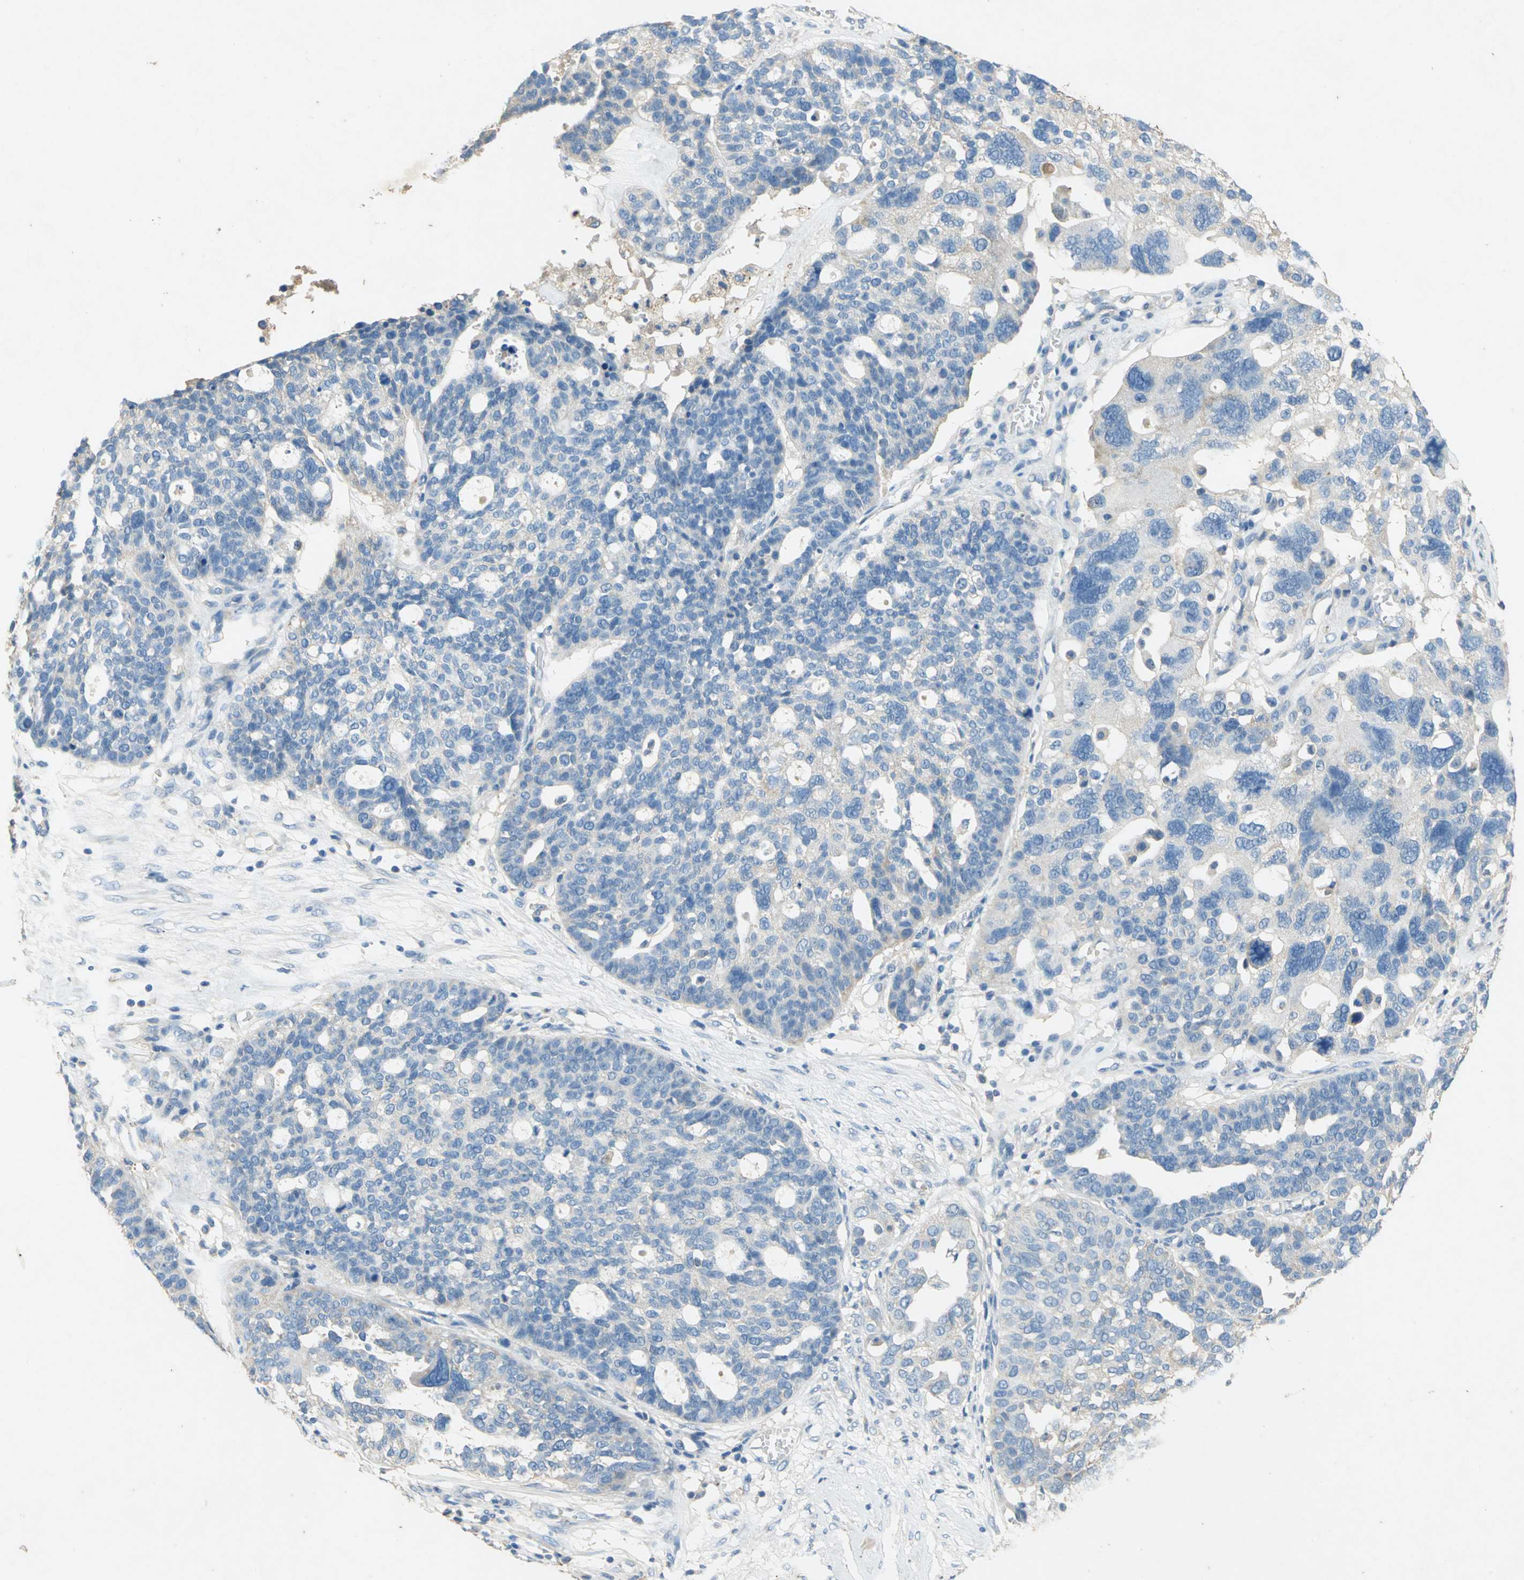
{"staining": {"intensity": "weak", "quantity": "25%-75%", "location": "cytoplasmic/membranous"}, "tissue": "ovarian cancer", "cell_type": "Tumor cells", "image_type": "cancer", "snomed": [{"axis": "morphology", "description": "Cystadenocarcinoma, serous, NOS"}, {"axis": "topography", "description": "Ovary"}], "caption": "Ovarian cancer (serous cystadenocarcinoma) stained with IHC reveals weak cytoplasmic/membranous staining in about 25%-75% of tumor cells.", "gene": "ADAMTS5", "patient": {"sex": "female", "age": 59}}